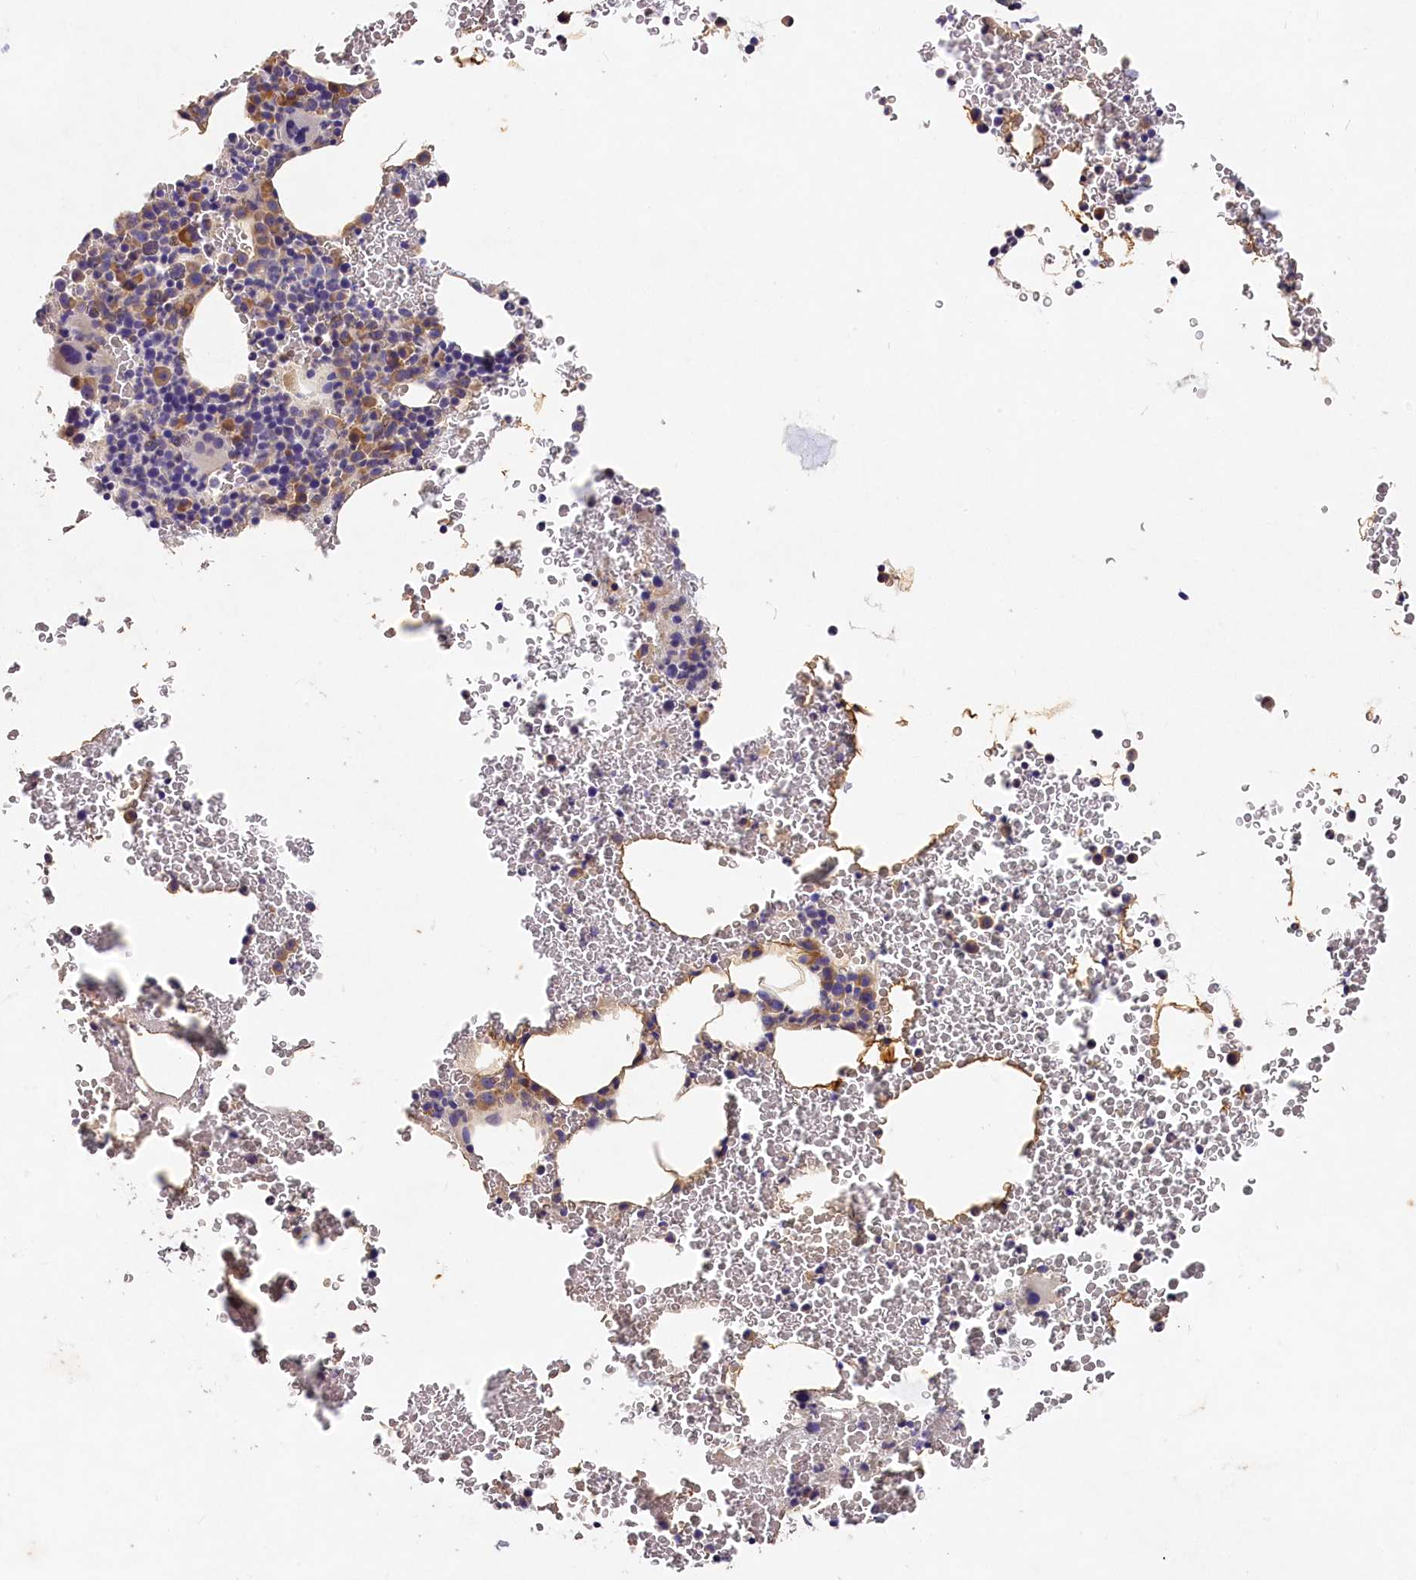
{"staining": {"intensity": "moderate", "quantity": "25%-75%", "location": "cytoplasmic/membranous"}, "tissue": "bone marrow", "cell_type": "Hematopoietic cells", "image_type": "normal", "snomed": [{"axis": "morphology", "description": "Normal tissue, NOS"}, {"axis": "morphology", "description": "Inflammation, NOS"}, {"axis": "topography", "description": "Bone marrow"}], "caption": "An IHC histopathology image of unremarkable tissue is shown. Protein staining in brown shows moderate cytoplasmic/membranous positivity in bone marrow within hematopoietic cells. Immunohistochemistry stains the protein in brown and the nuclei are stained blue.", "gene": "ST7L", "patient": {"sex": "female", "age": 78}}